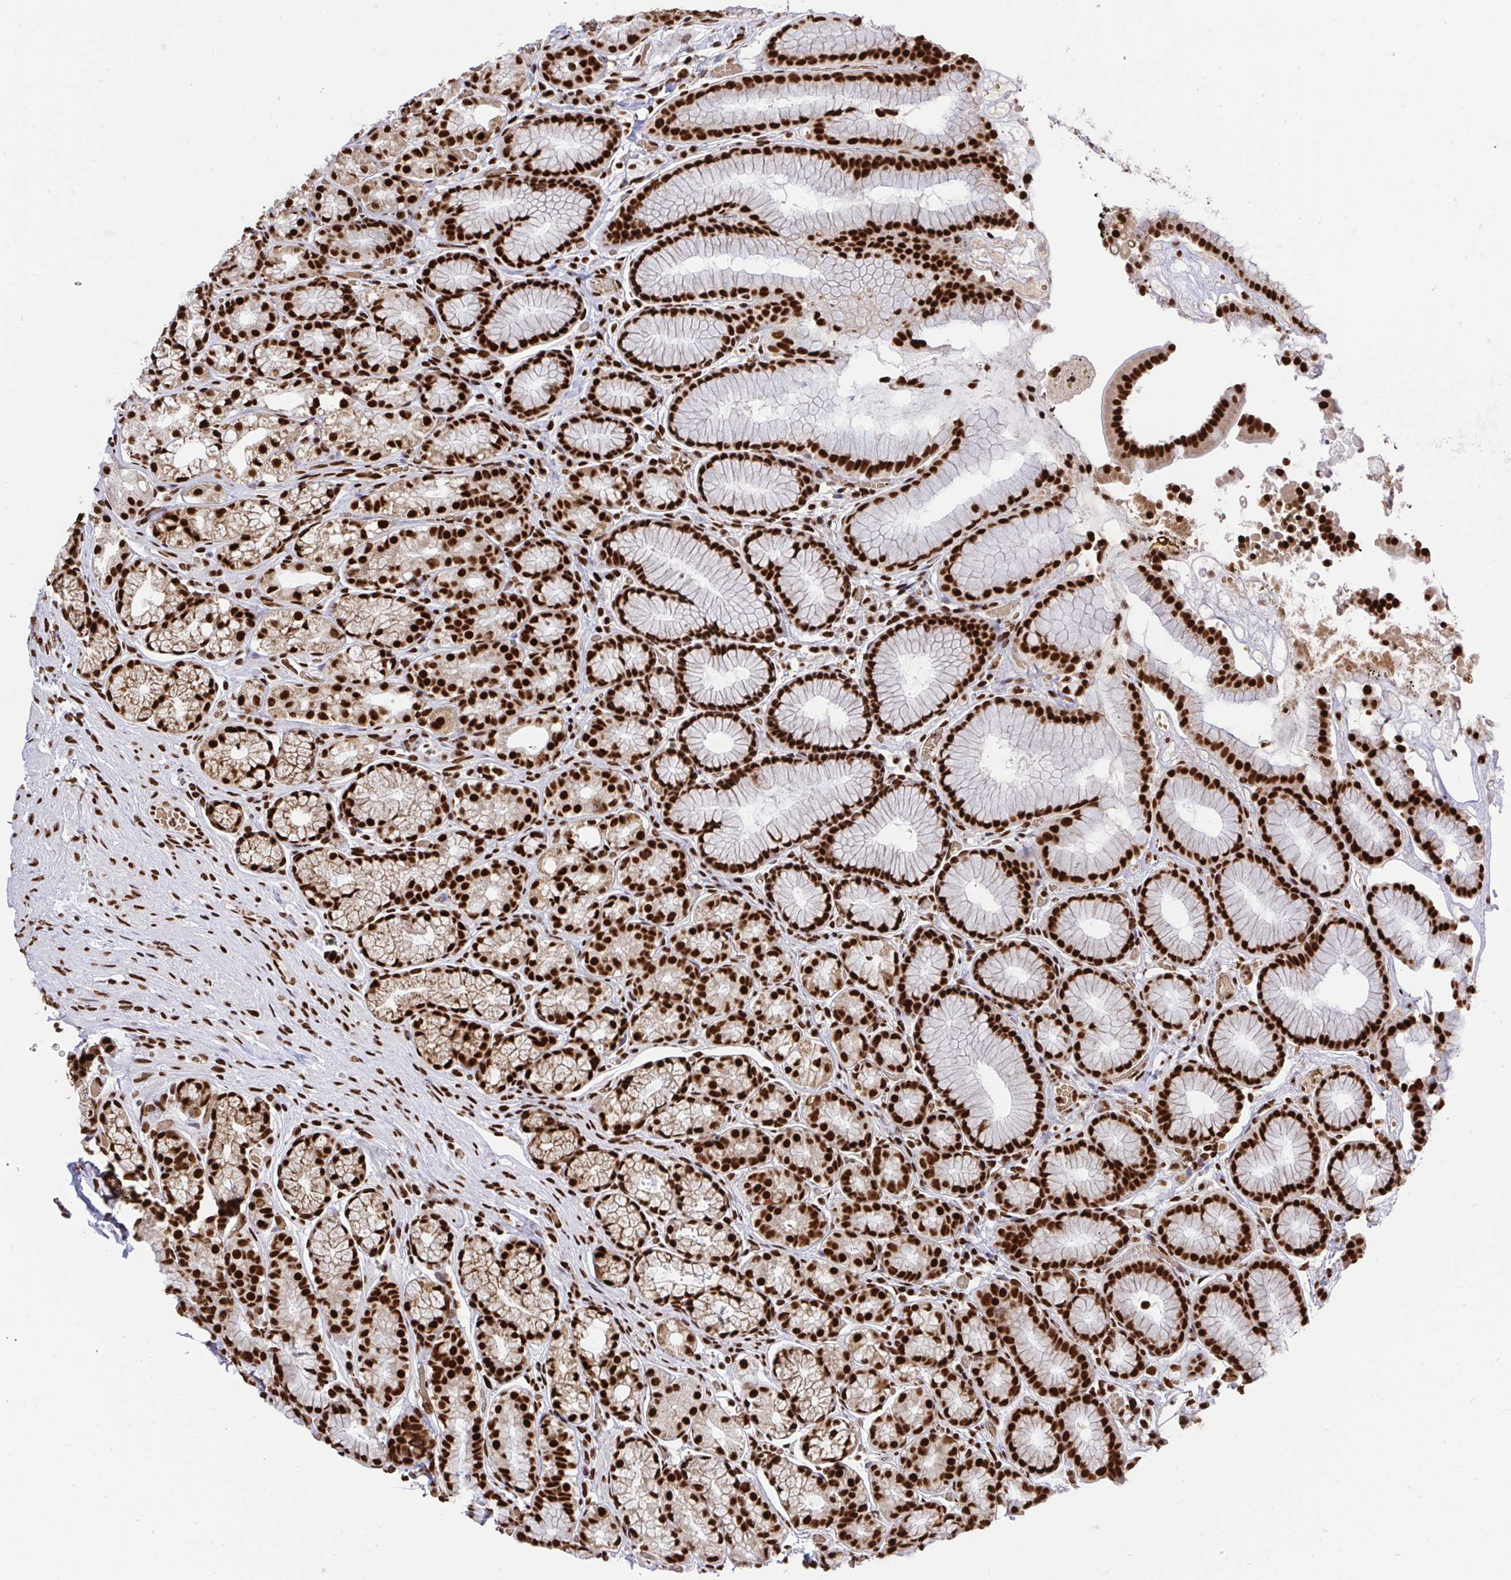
{"staining": {"intensity": "strong", "quantity": ">75%", "location": "nuclear"}, "tissue": "stomach", "cell_type": "Glandular cells", "image_type": "normal", "snomed": [{"axis": "morphology", "description": "Normal tissue, NOS"}, {"axis": "topography", "description": "Smooth muscle"}, {"axis": "topography", "description": "Stomach"}], "caption": "The immunohistochemical stain highlights strong nuclear expression in glandular cells of normal stomach.", "gene": "ENSG00000268083", "patient": {"sex": "male", "age": 70}}